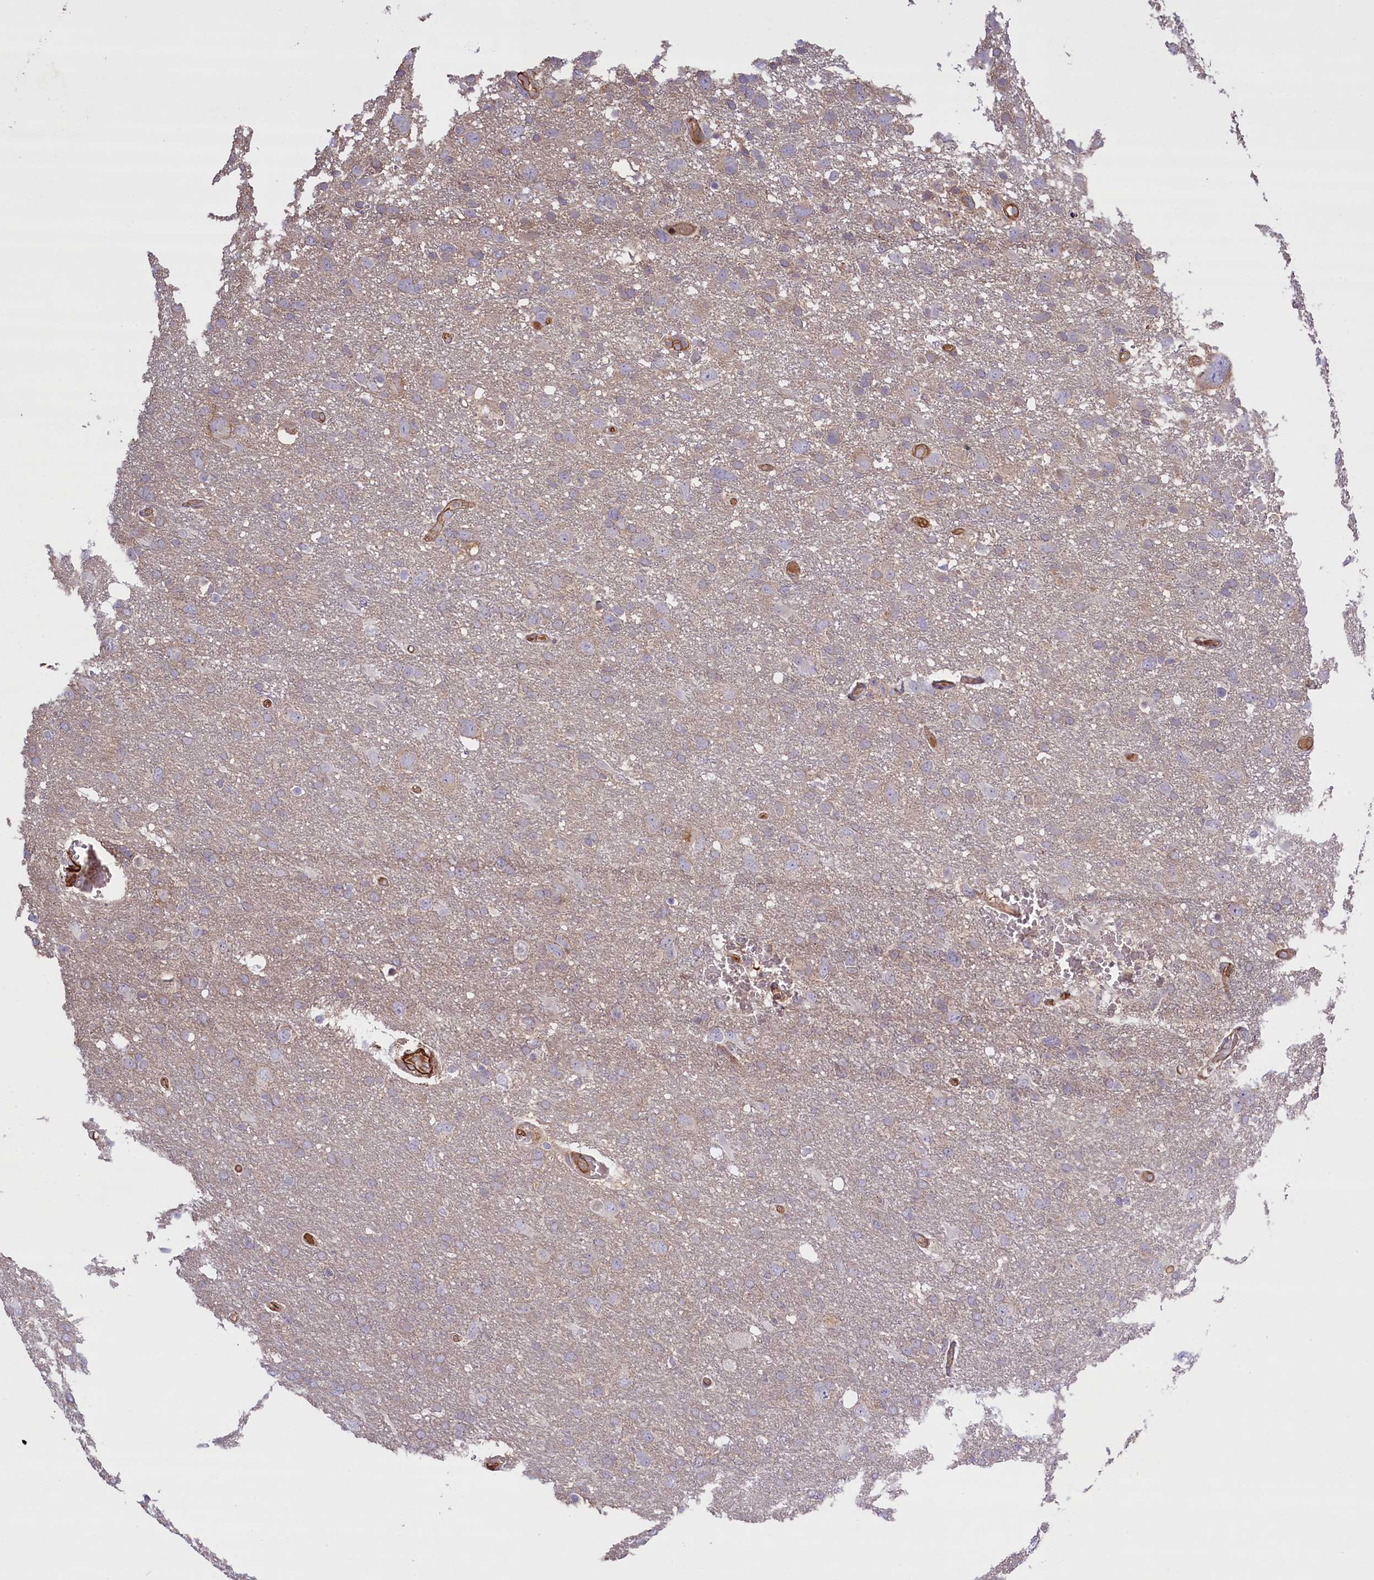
{"staining": {"intensity": "negative", "quantity": "none", "location": "none"}, "tissue": "glioma", "cell_type": "Tumor cells", "image_type": "cancer", "snomed": [{"axis": "morphology", "description": "Glioma, malignant, High grade"}, {"axis": "topography", "description": "Brain"}], "caption": "DAB (3,3'-diaminobenzidine) immunohistochemical staining of human glioma shows no significant positivity in tumor cells.", "gene": "FUZ", "patient": {"sex": "male", "age": 61}}